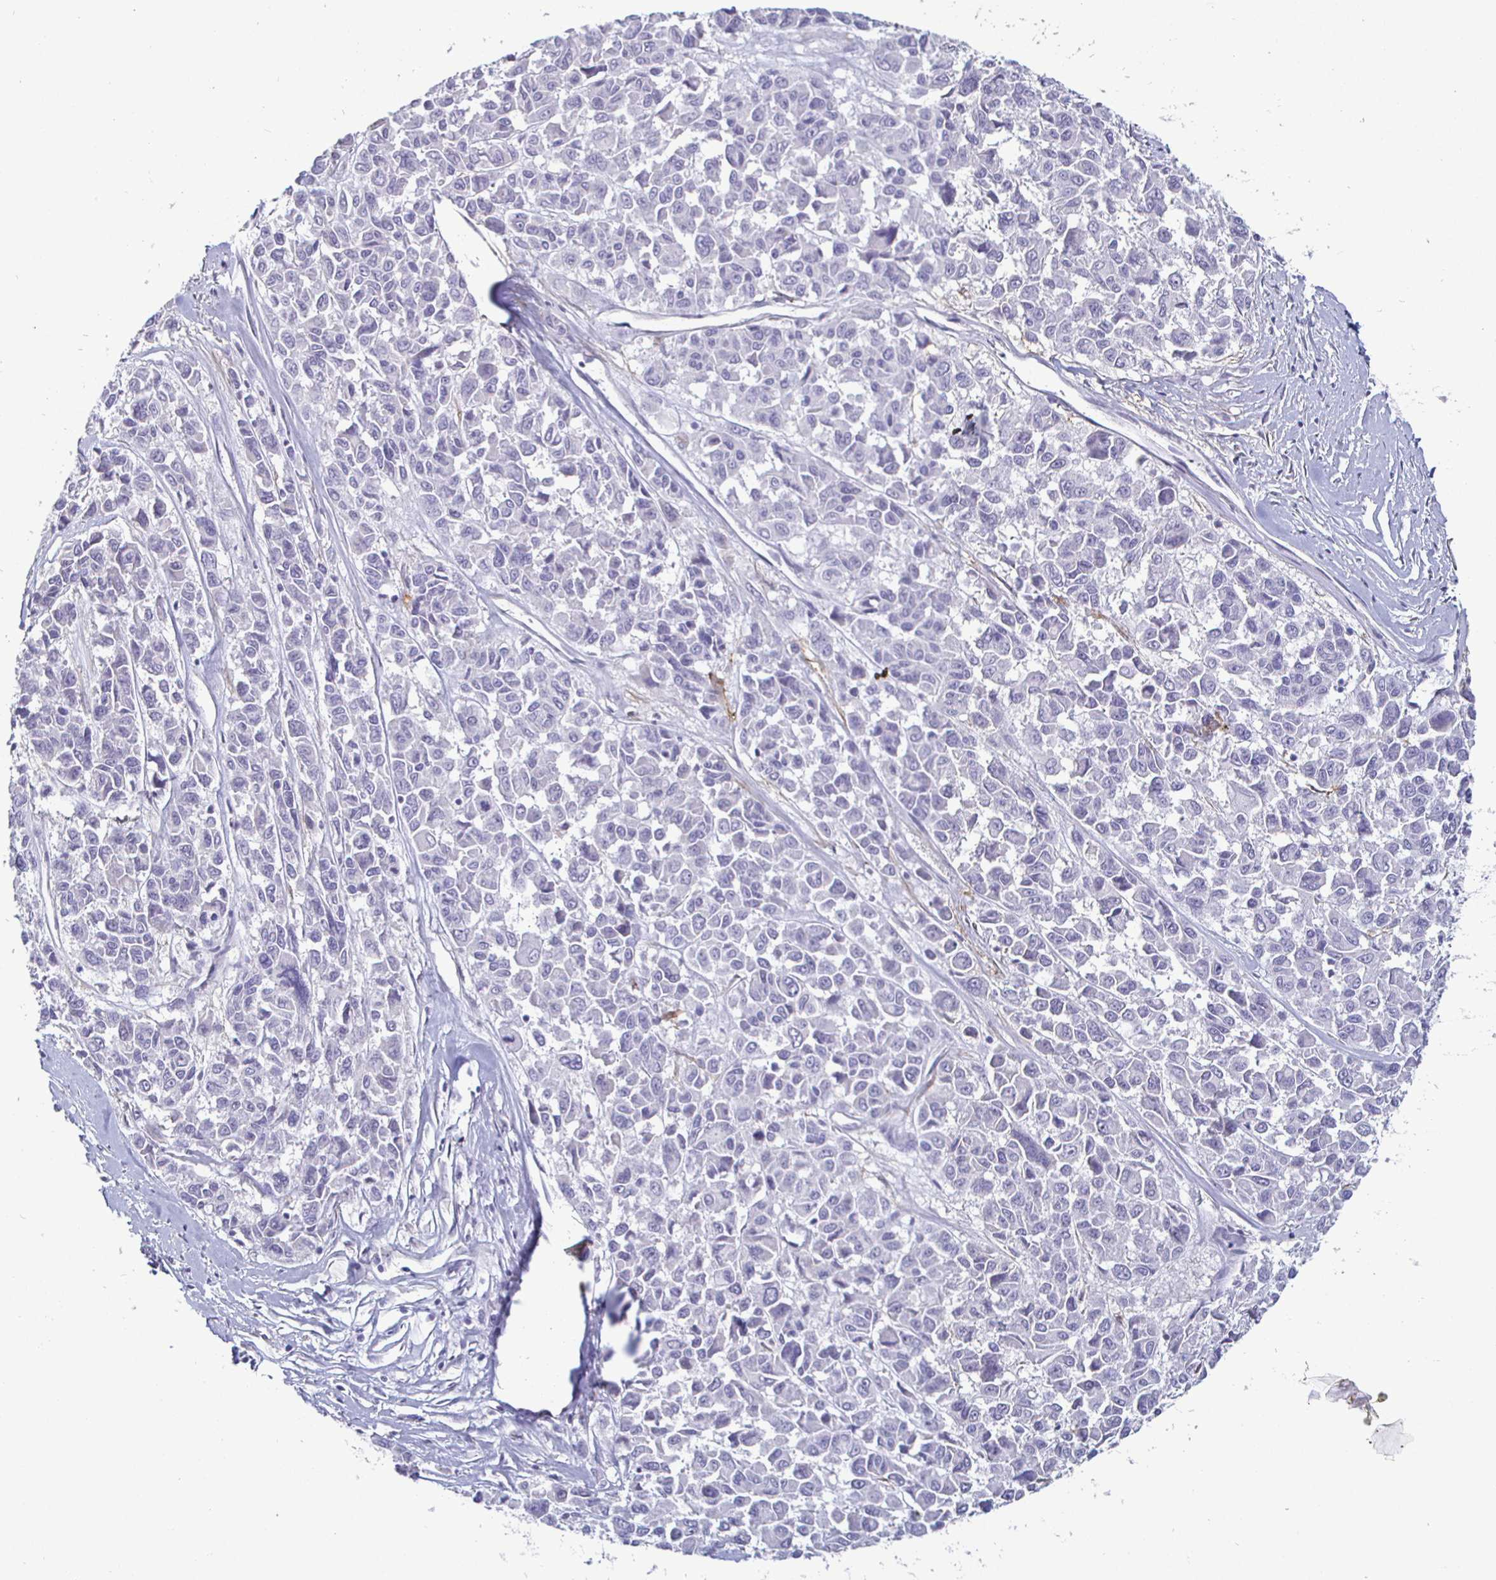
{"staining": {"intensity": "negative", "quantity": "none", "location": "none"}, "tissue": "melanoma", "cell_type": "Tumor cells", "image_type": "cancer", "snomed": [{"axis": "morphology", "description": "Malignant melanoma, NOS"}, {"axis": "topography", "description": "Skin"}], "caption": "The histopathology image reveals no staining of tumor cells in melanoma.", "gene": "ENPP1", "patient": {"sex": "female", "age": 66}}